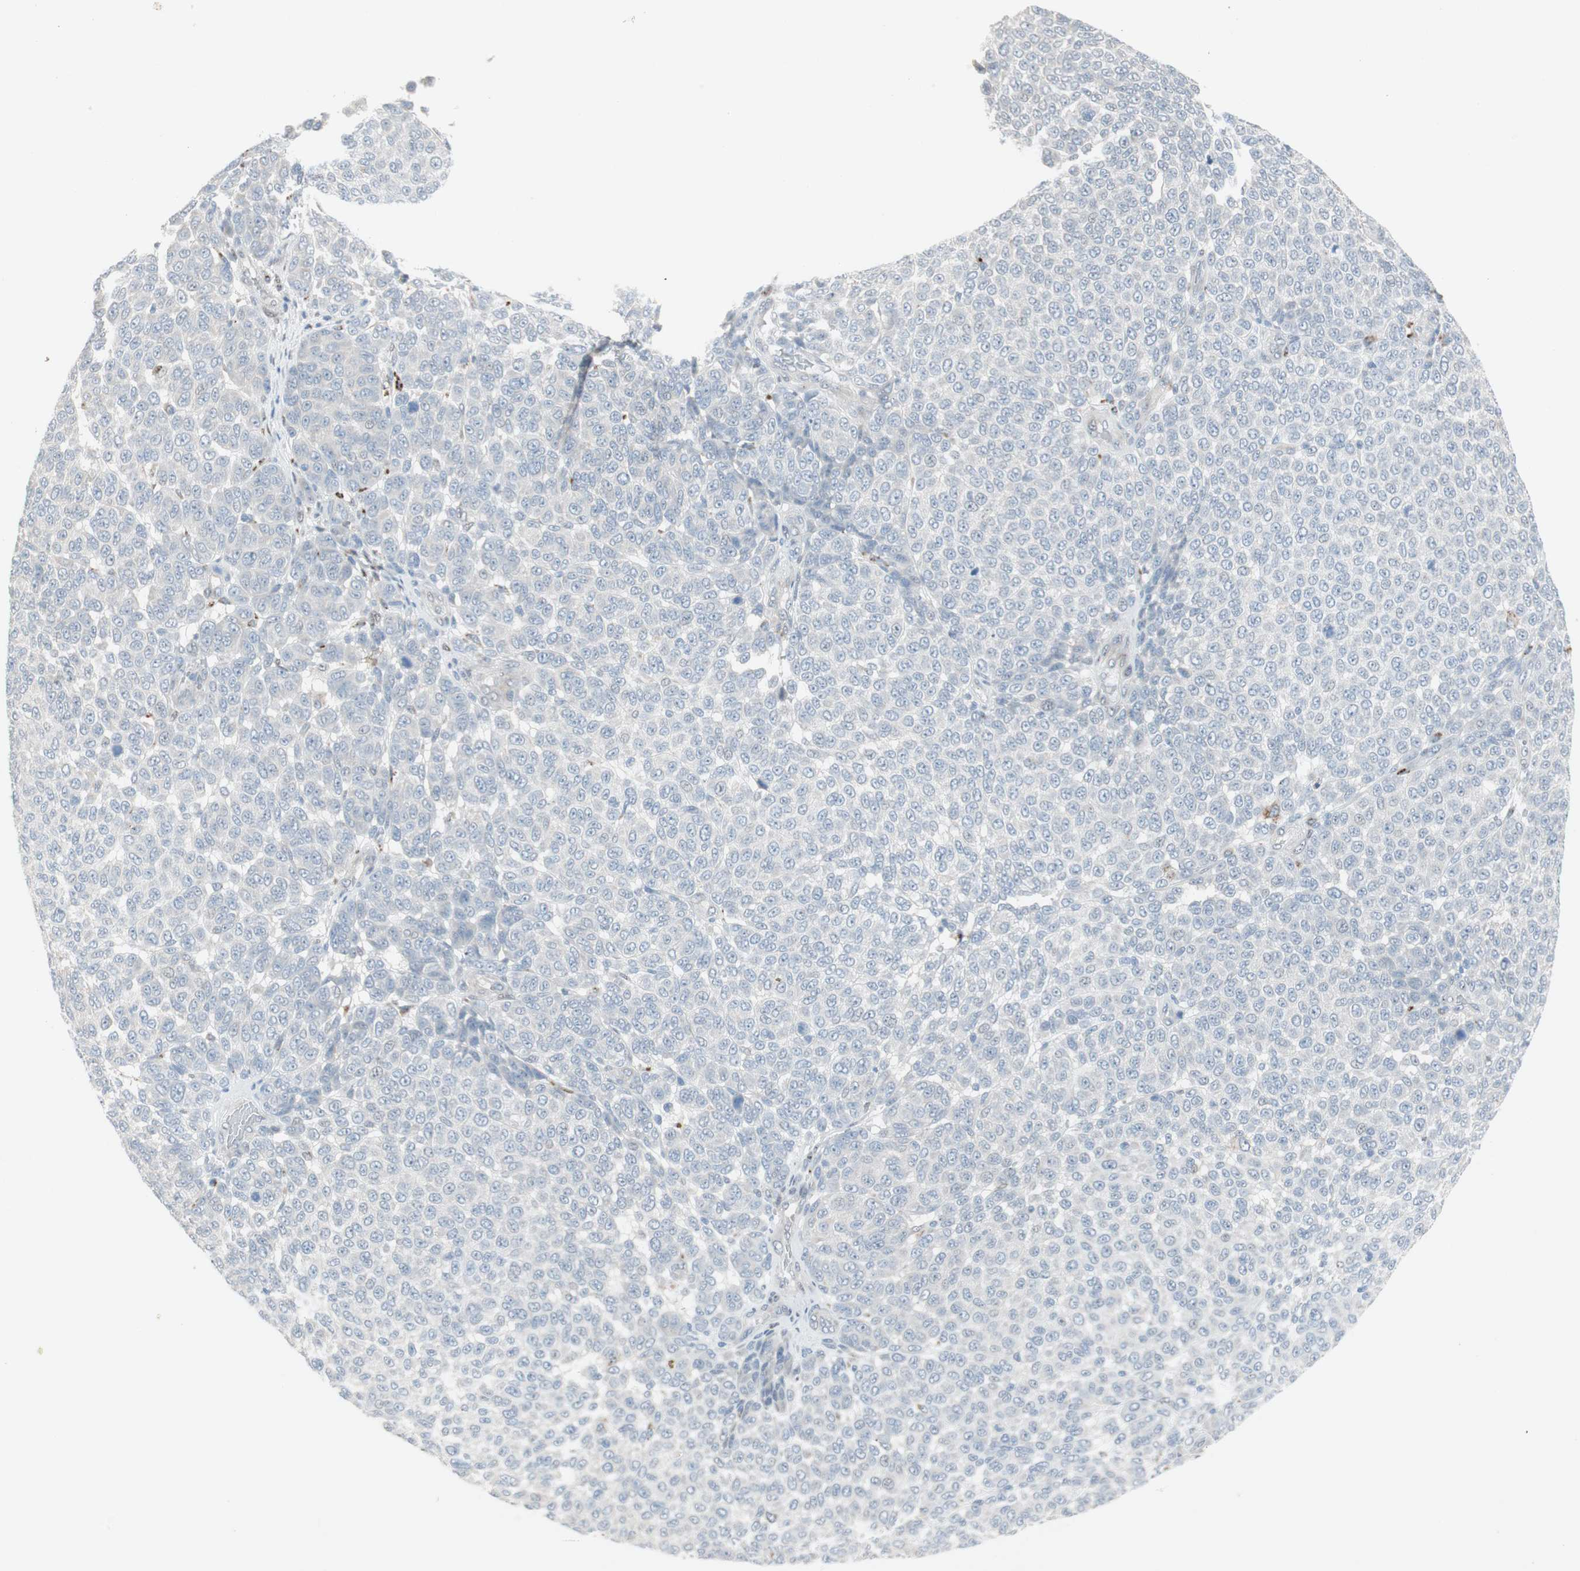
{"staining": {"intensity": "negative", "quantity": "none", "location": "none"}, "tissue": "melanoma", "cell_type": "Tumor cells", "image_type": "cancer", "snomed": [{"axis": "morphology", "description": "Malignant melanoma, NOS"}, {"axis": "topography", "description": "Skin"}], "caption": "Tumor cells show no significant staining in malignant melanoma.", "gene": "CAND2", "patient": {"sex": "male", "age": 59}}